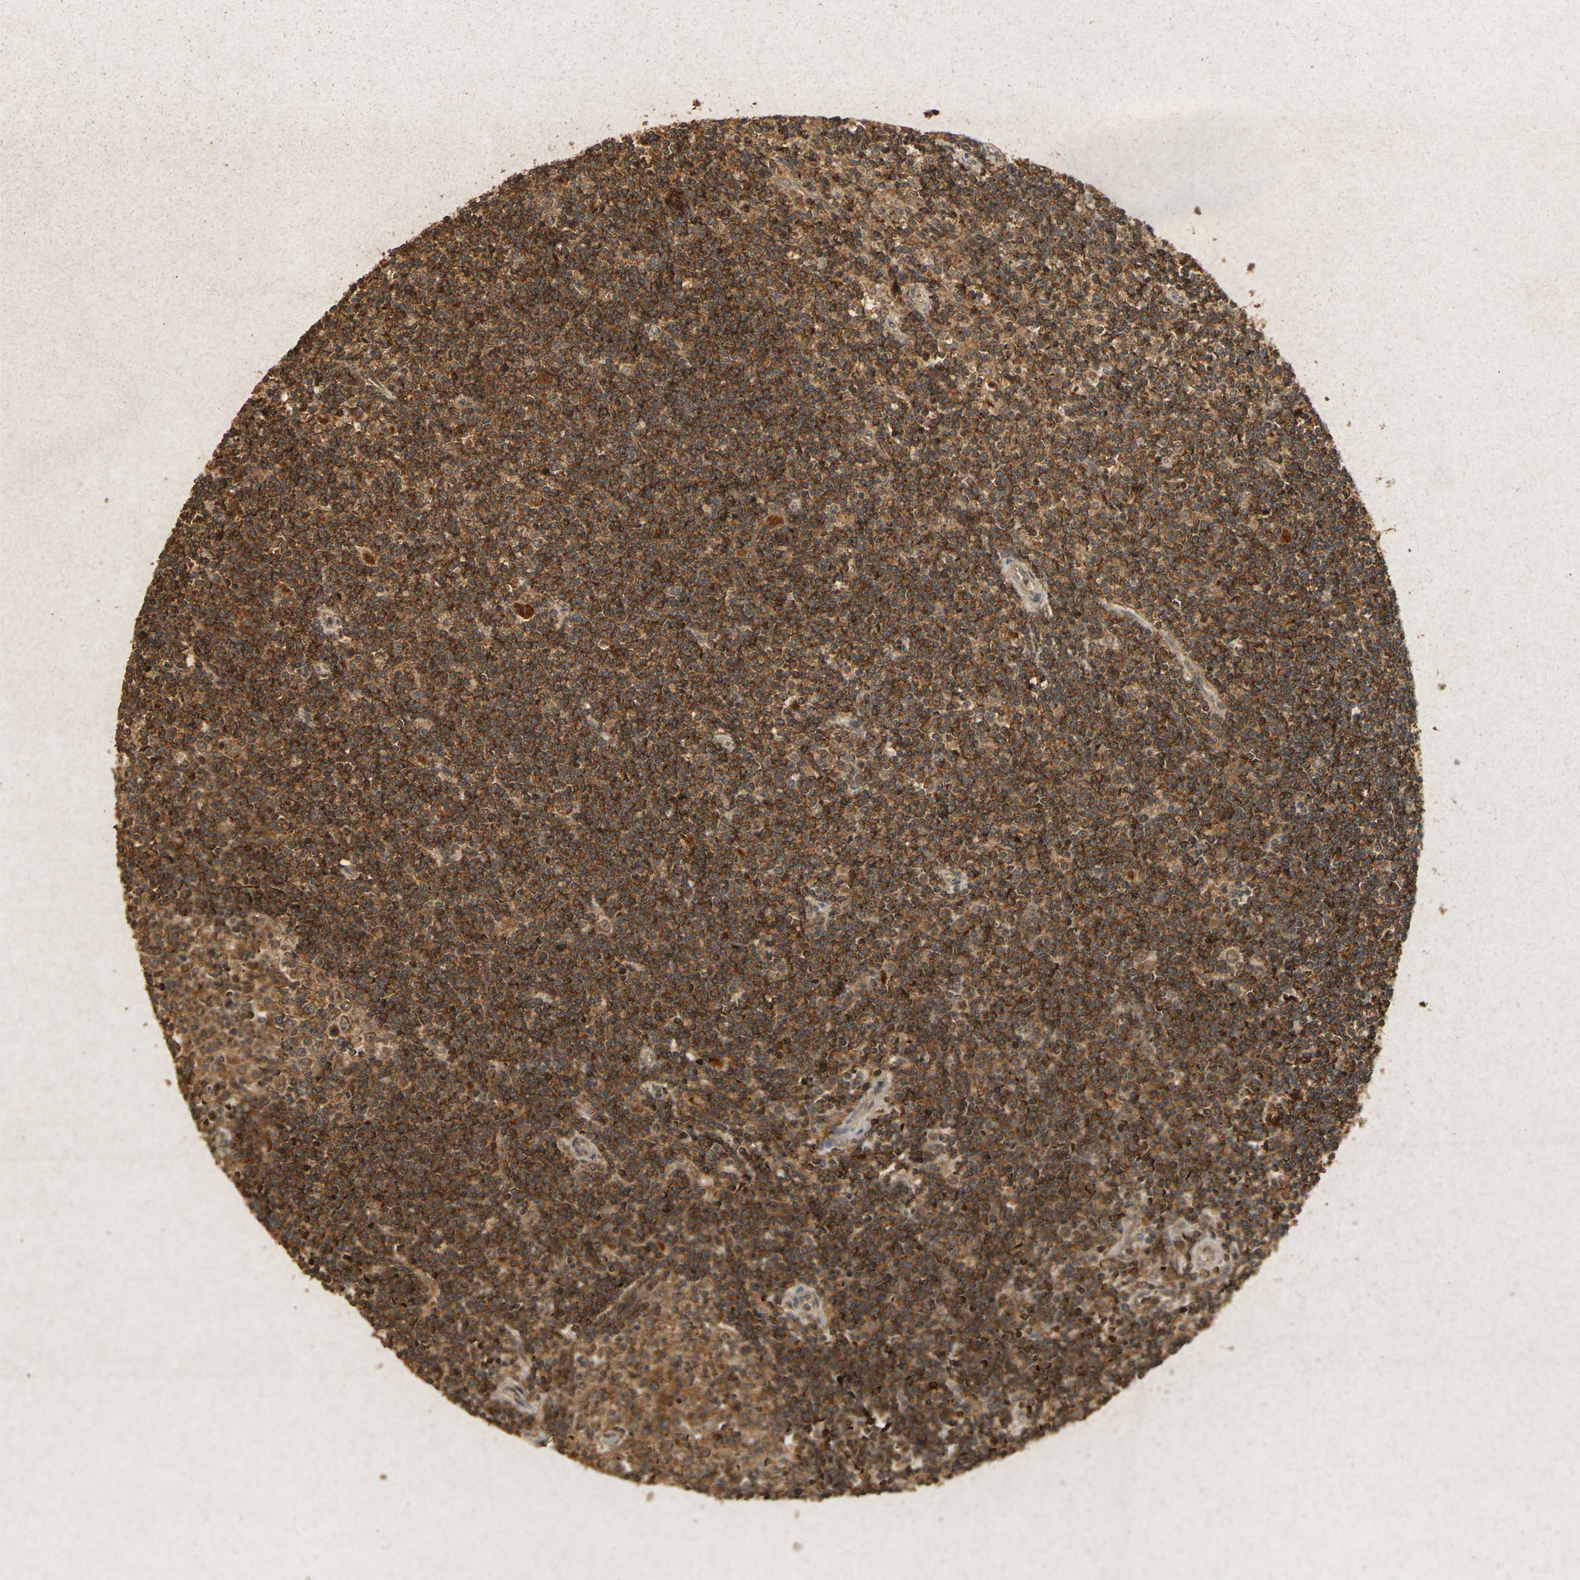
{"staining": {"intensity": "strong", "quantity": ">75%", "location": "cytoplasmic/membranous"}, "tissue": "lymphoma", "cell_type": "Tumor cells", "image_type": "cancer", "snomed": [{"axis": "morphology", "description": "Malignant lymphoma, non-Hodgkin's type, Low grade"}, {"axis": "topography", "description": "Spleen"}], "caption": "A brown stain labels strong cytoplasmic/membranous positivity of a protein in lymphoma tumor cells. (brown staining indicates protein expression, while blue staining denotes nuclei).", "gene": "ERN1", "patient": {"sex": "male", "age": 76}}